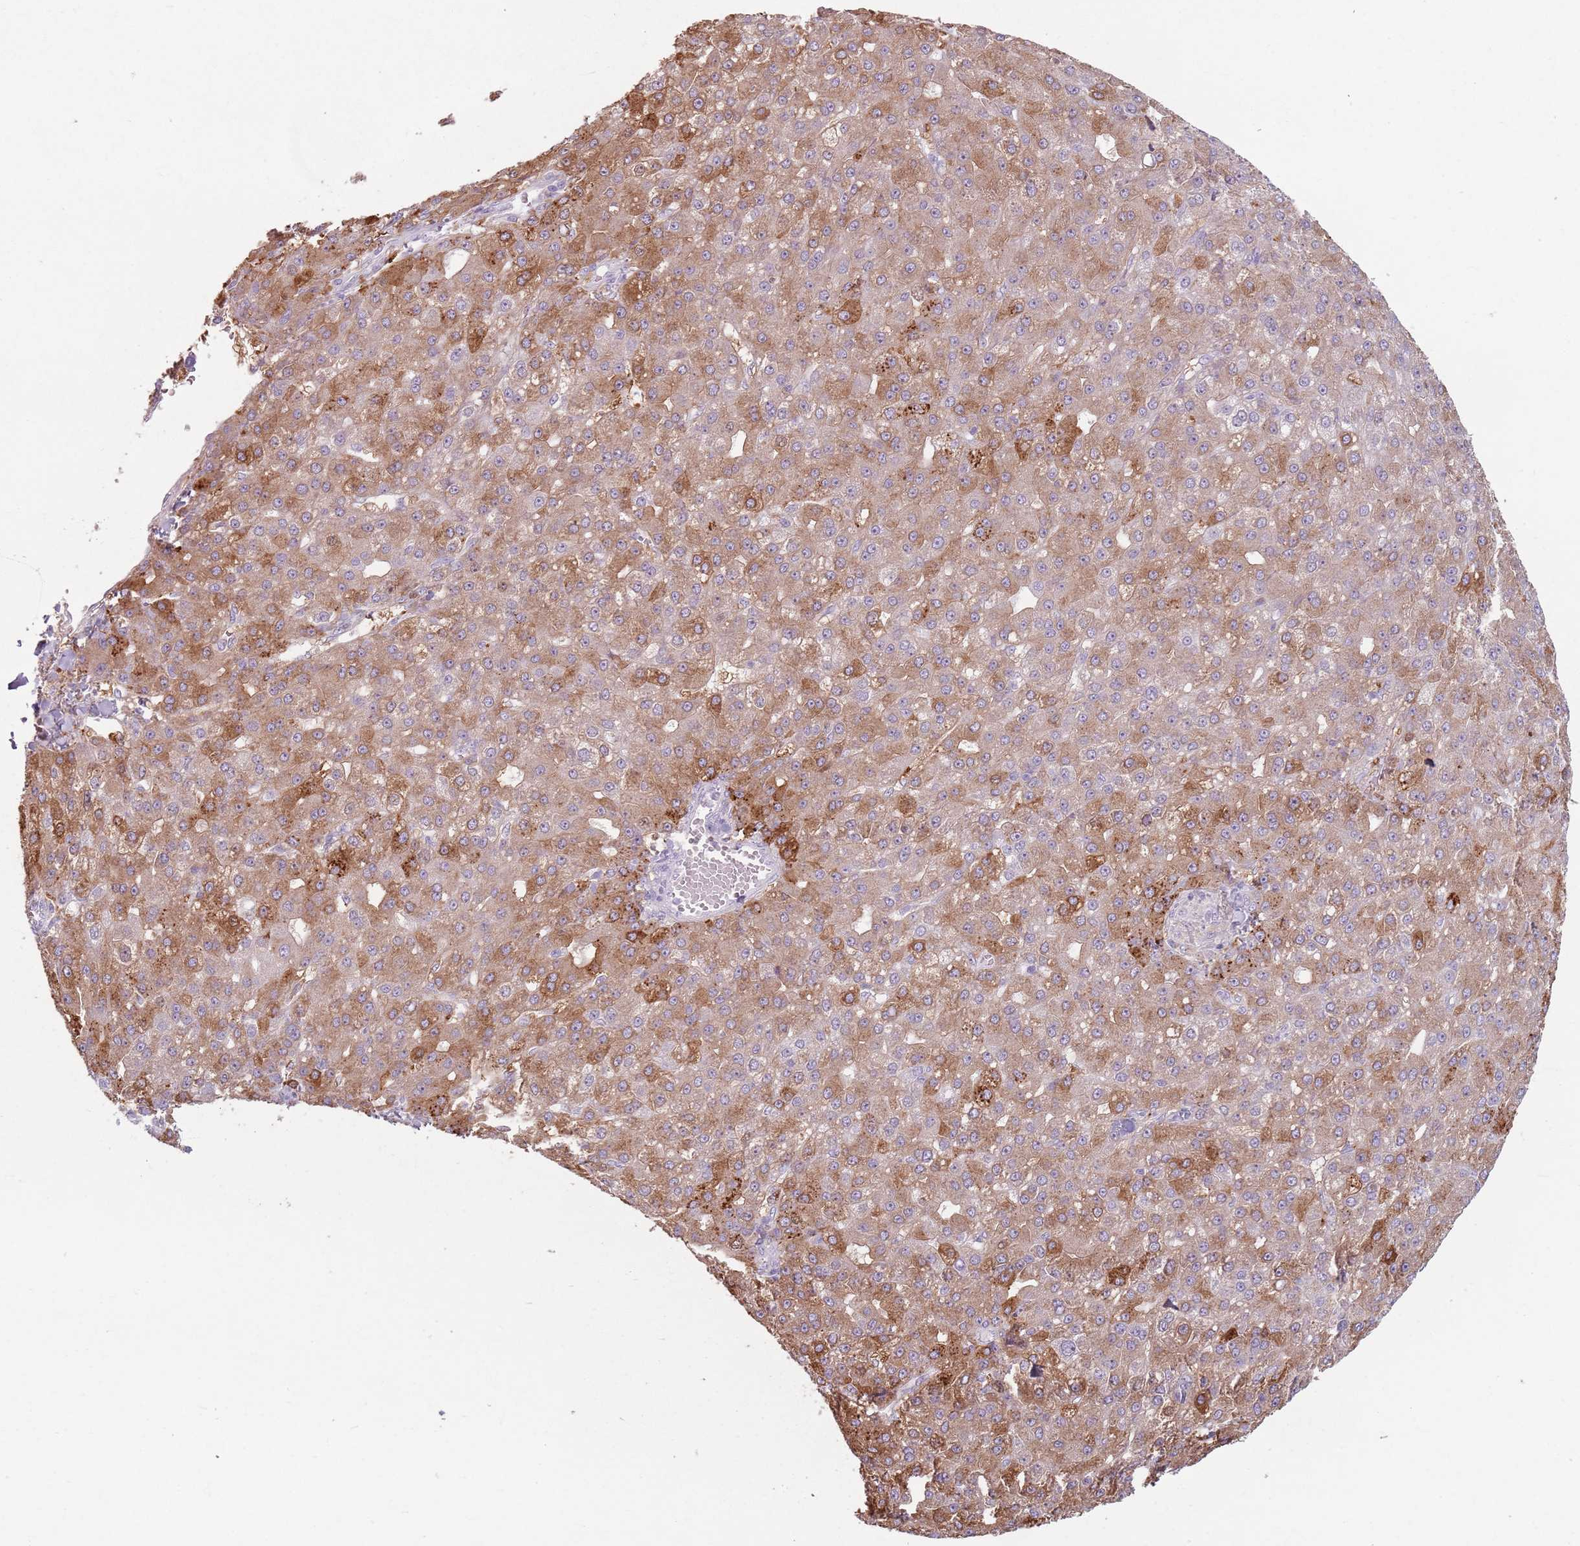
{"staining": {"intensity": "strong", "quantity": ">75%", "location": "cytoplasmic/membranous"}, "tissue": "liver cancer", "cell_type": "Tumor cells", "image_type": "cancer", "snomed": [{"axis": "morphology", "description": "Carcinoma, Hepatocellular, NOS"}, {"axis": "topography", "description": "Liver"}], "caption": "IHC (DAB (3,3'-diaminobenzidine)) staining of liver cancer shows strong cytoplasmic/membranous protein positivity in about >75% of tumor cells.", "gene": "GDPGP1", "patient": {"sex": "male", "age": 67}}